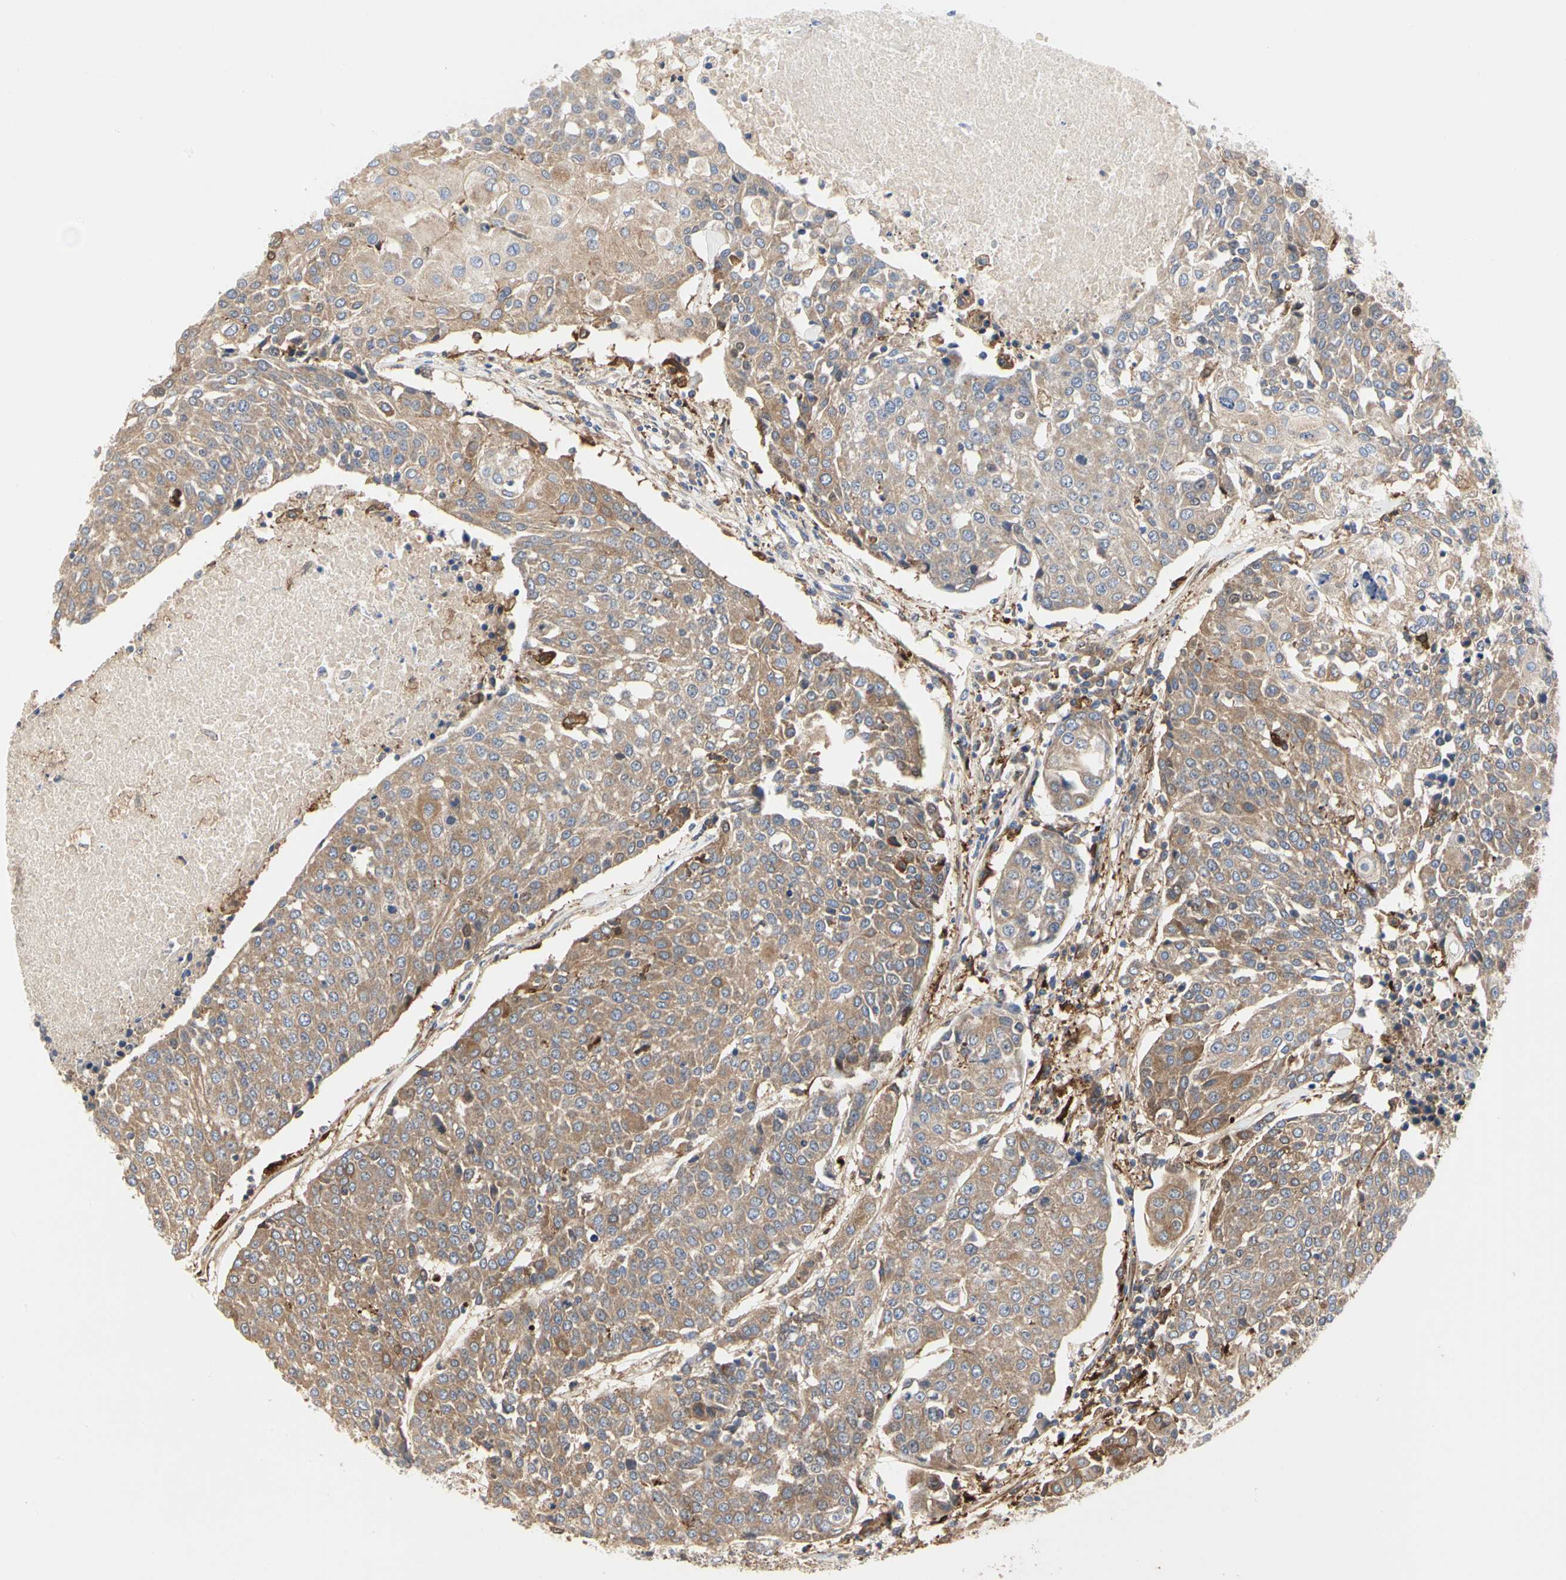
{"staining": {"intensity": "moderate", "quantity": ">75%", "location": "cytoplasmic/membranous"}, "tissue": "urothelial cancer", "cell_type": "Tumor cells", "image_type": "cancer", "snomed": [{"axis": "morphology", "description": "Urothelial carcinoma, High grade"}, {"axis": "topography", "description": "Urinary bladder"}], "caption": "Immunohistochemical staining of urothelial cancer reveals medium levels of moderate cytoplasmic/membranous protein expression in approximately >75% of tumor cells.", "gene": "C3orf52", "patient": {"sex": "female", "age": 85}}